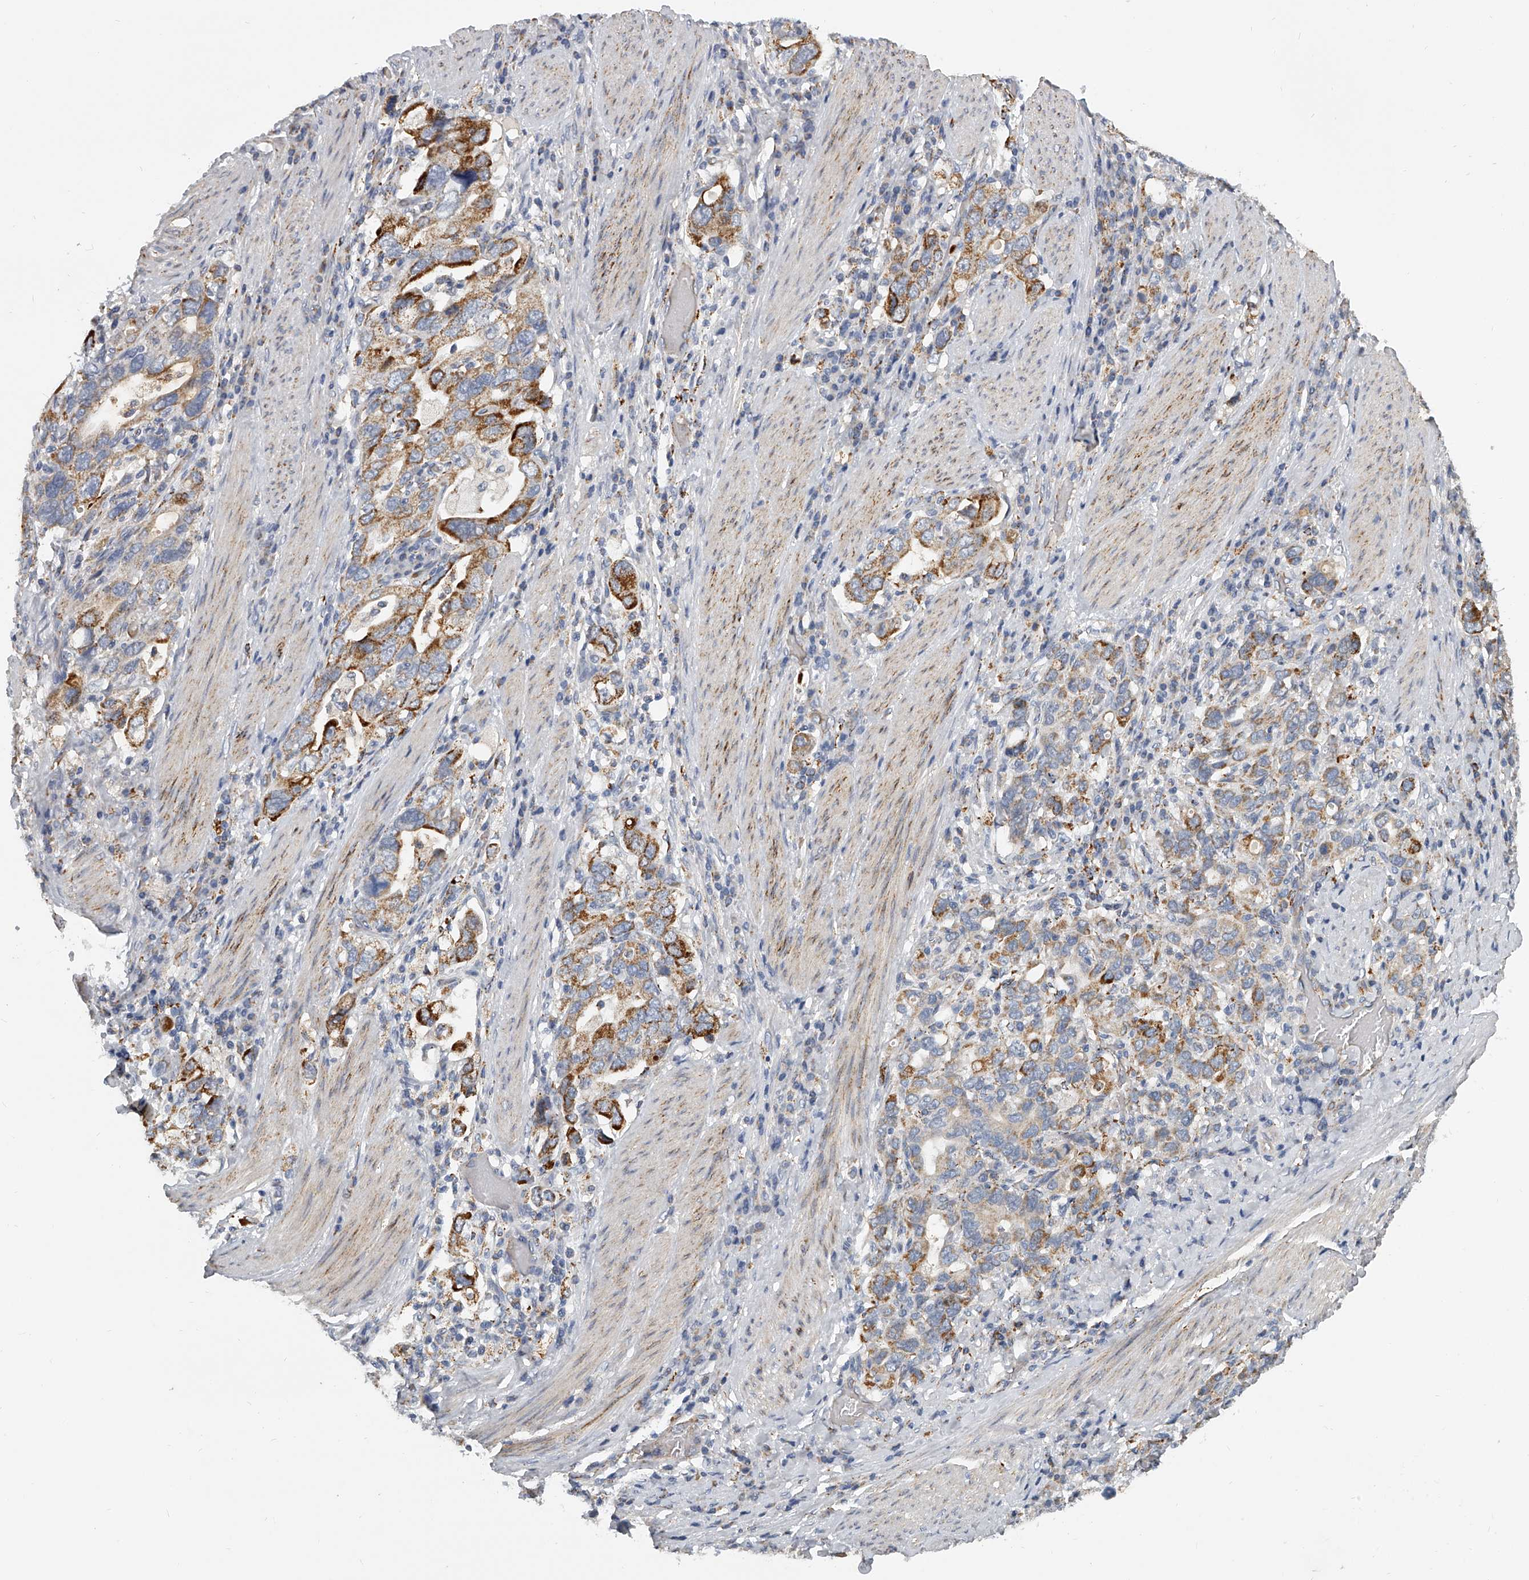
{"staining": {"intensity": "moderate", "quantity": "25%-75%", "location": "cytoplasmic/membranous"}, "tissue": "stomach cancer", "cell_type": "Tumor cells", "image_type": "cancer", "snomed": [{"axis": "morphology", "description": "Adenocarcinoma, NOS"}, {"axis": "topography", "description": "Stomach, upper"}], "caption": "Protein staining shows moderate cytoplasmic/membranous positivity in about 25%-75% of tumor cells in adenocarcinoma (stomach). (DAB (3,3'-diaminobenzidine) IHC, brown staining for protein, blue staining for nuclei).", "gene": "KLHL7", "patient": {"sex": "male", "age": 62}}